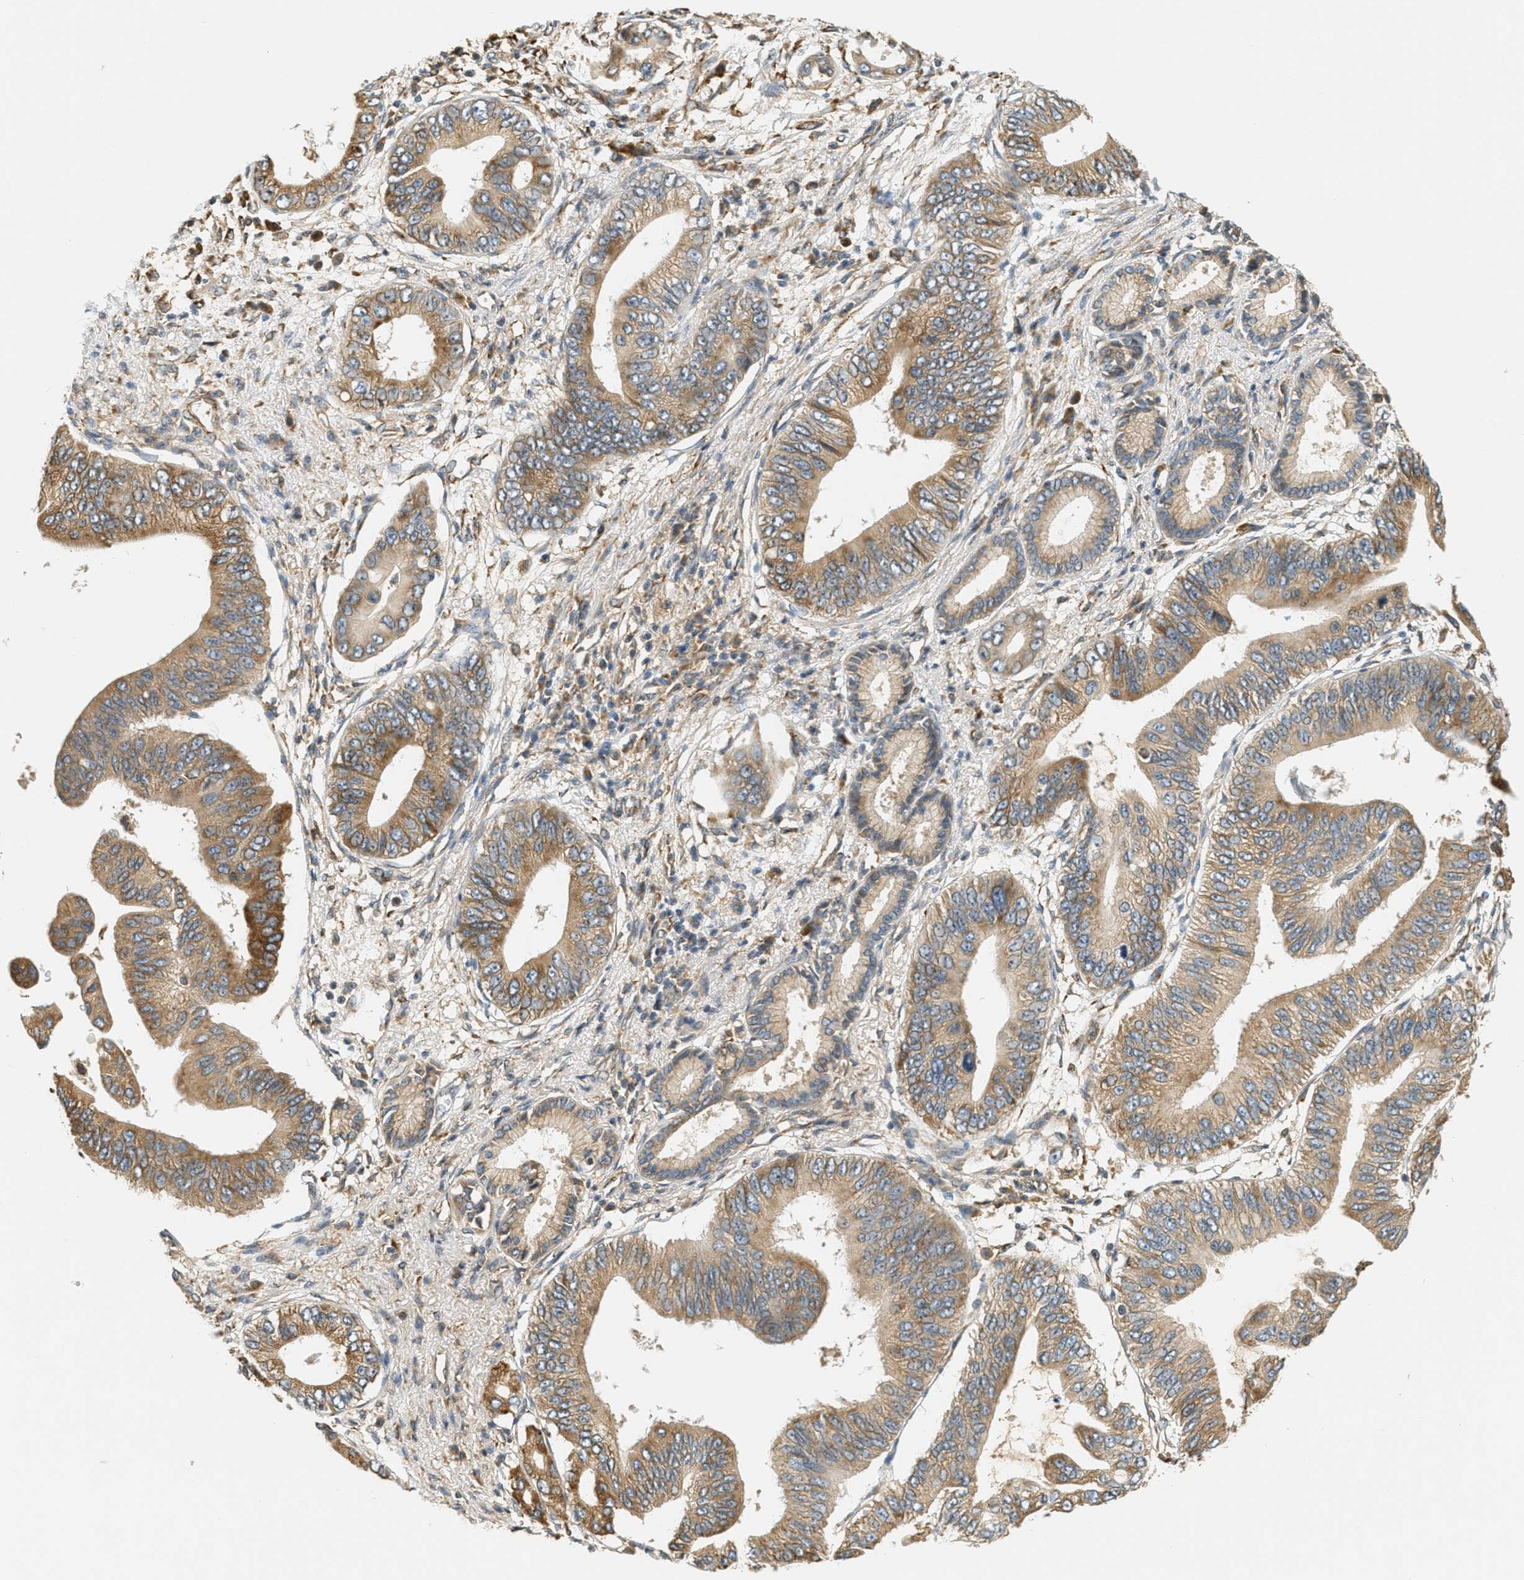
{"staining": {"intensity": "moderate", "quantity": ">75%", "location": "cytoplasmic/membranous"}, "tissue": "pancreatic cancer", "cell_type": "Tumor cells", "image_type": "cancer", "snomed": [{"axis": "morphology", "description": "Adenocarcinoma, NOS"}, {"axis": "topography", "description": "Pancreas"}], "caption": "Tumor cells reveal medium levels of moderate cytoplasmic/membranous expression in approximately >75% of cells in pancreatic cancer.", "gene": "PDK1", "patient": {"sex": "male", "age": 77}}